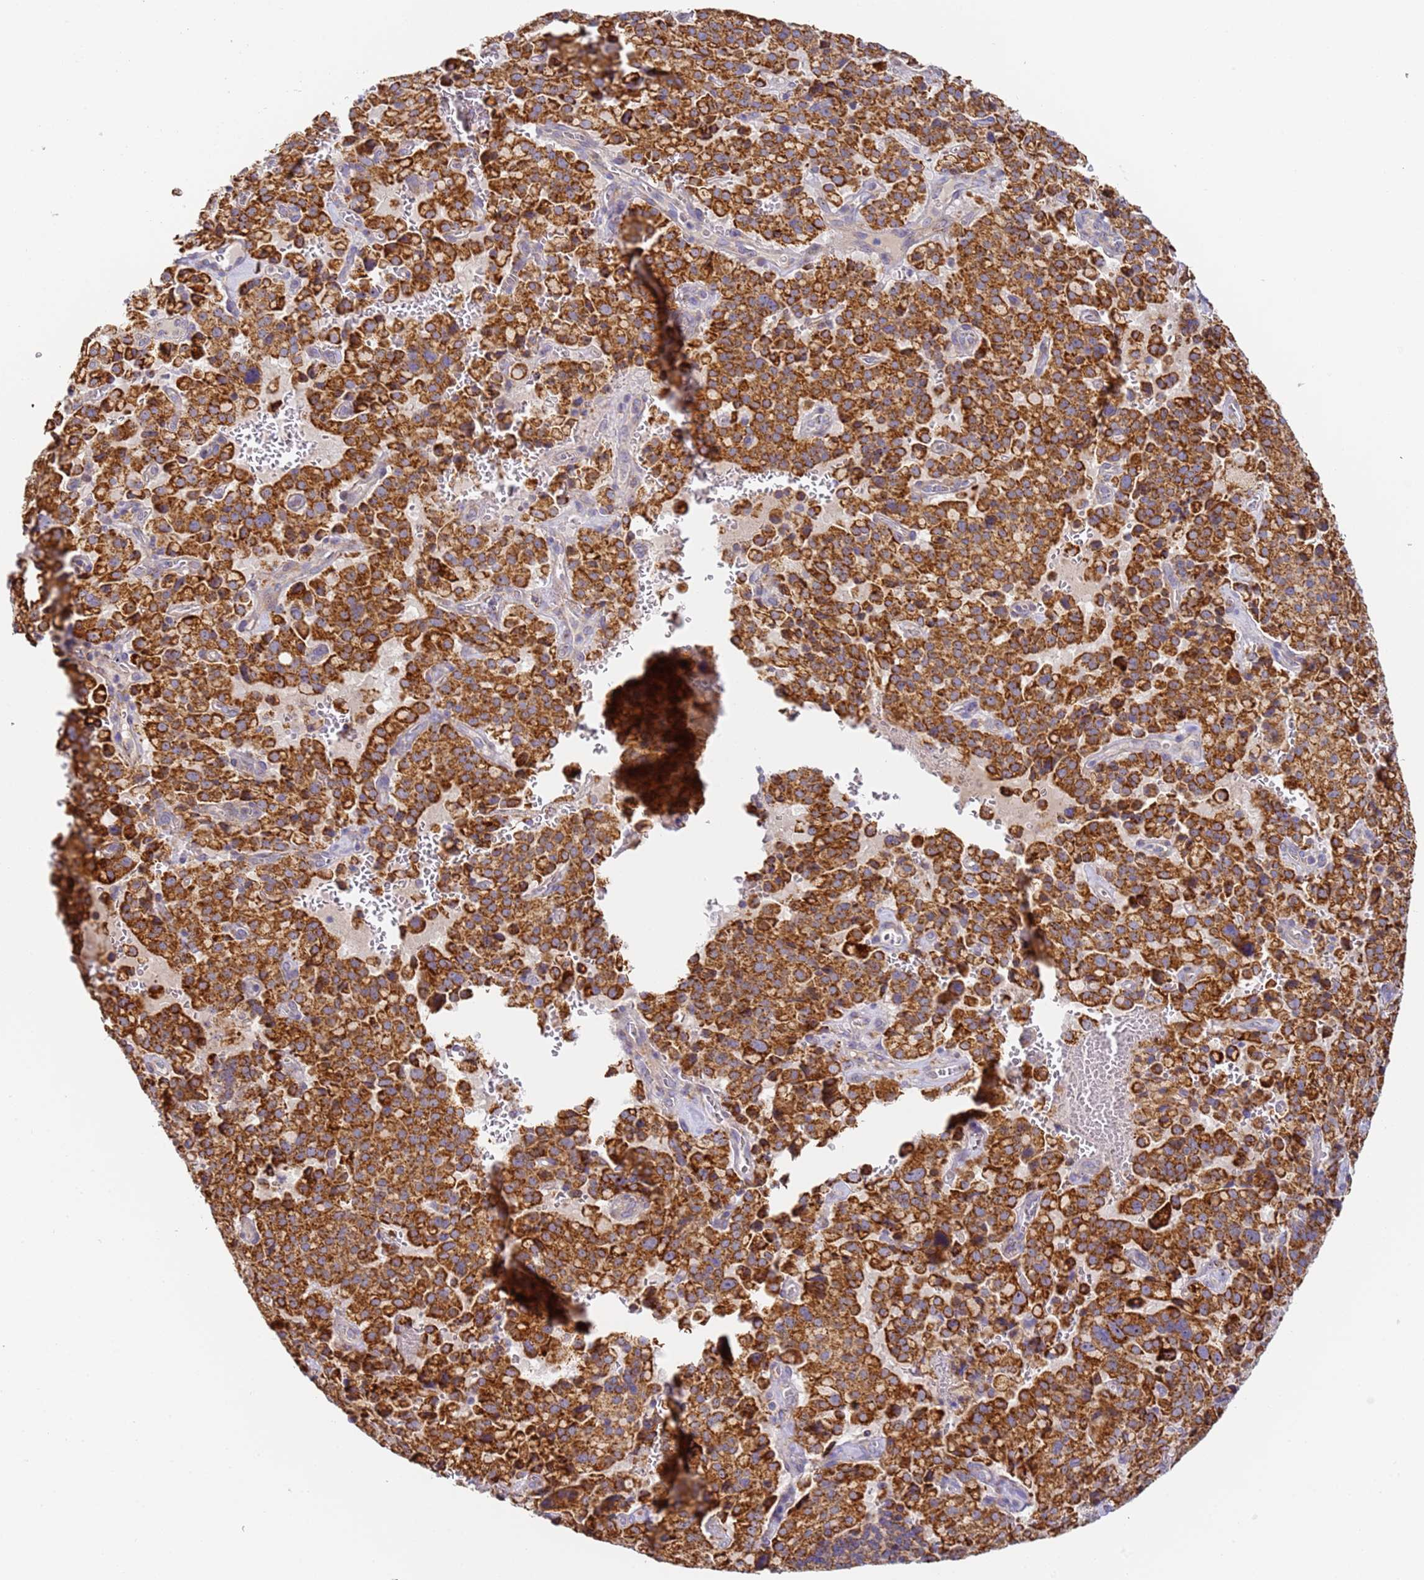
{"staining": {"intensity": "strong", "quantity": ">75%", "location": "cytoplasmic/membranous"}, "tissue": "pancreatic cancer", "cell_type": "Tumor cells", "image_type": "cancer", "snomed": [{"axis": "morphology", "description": "Adenocarcinoma, NOS"}, {"axis": "topography", "description": "Pancreas"}], "caption": "A brown stain highlights strong cytoplasmic/membranous positivity of a protein in human pancreatic cancer (adenocarcinoma) tumor cells.", "gene": "FRG2C", "patient": {"sex": "male", "age": 65}}